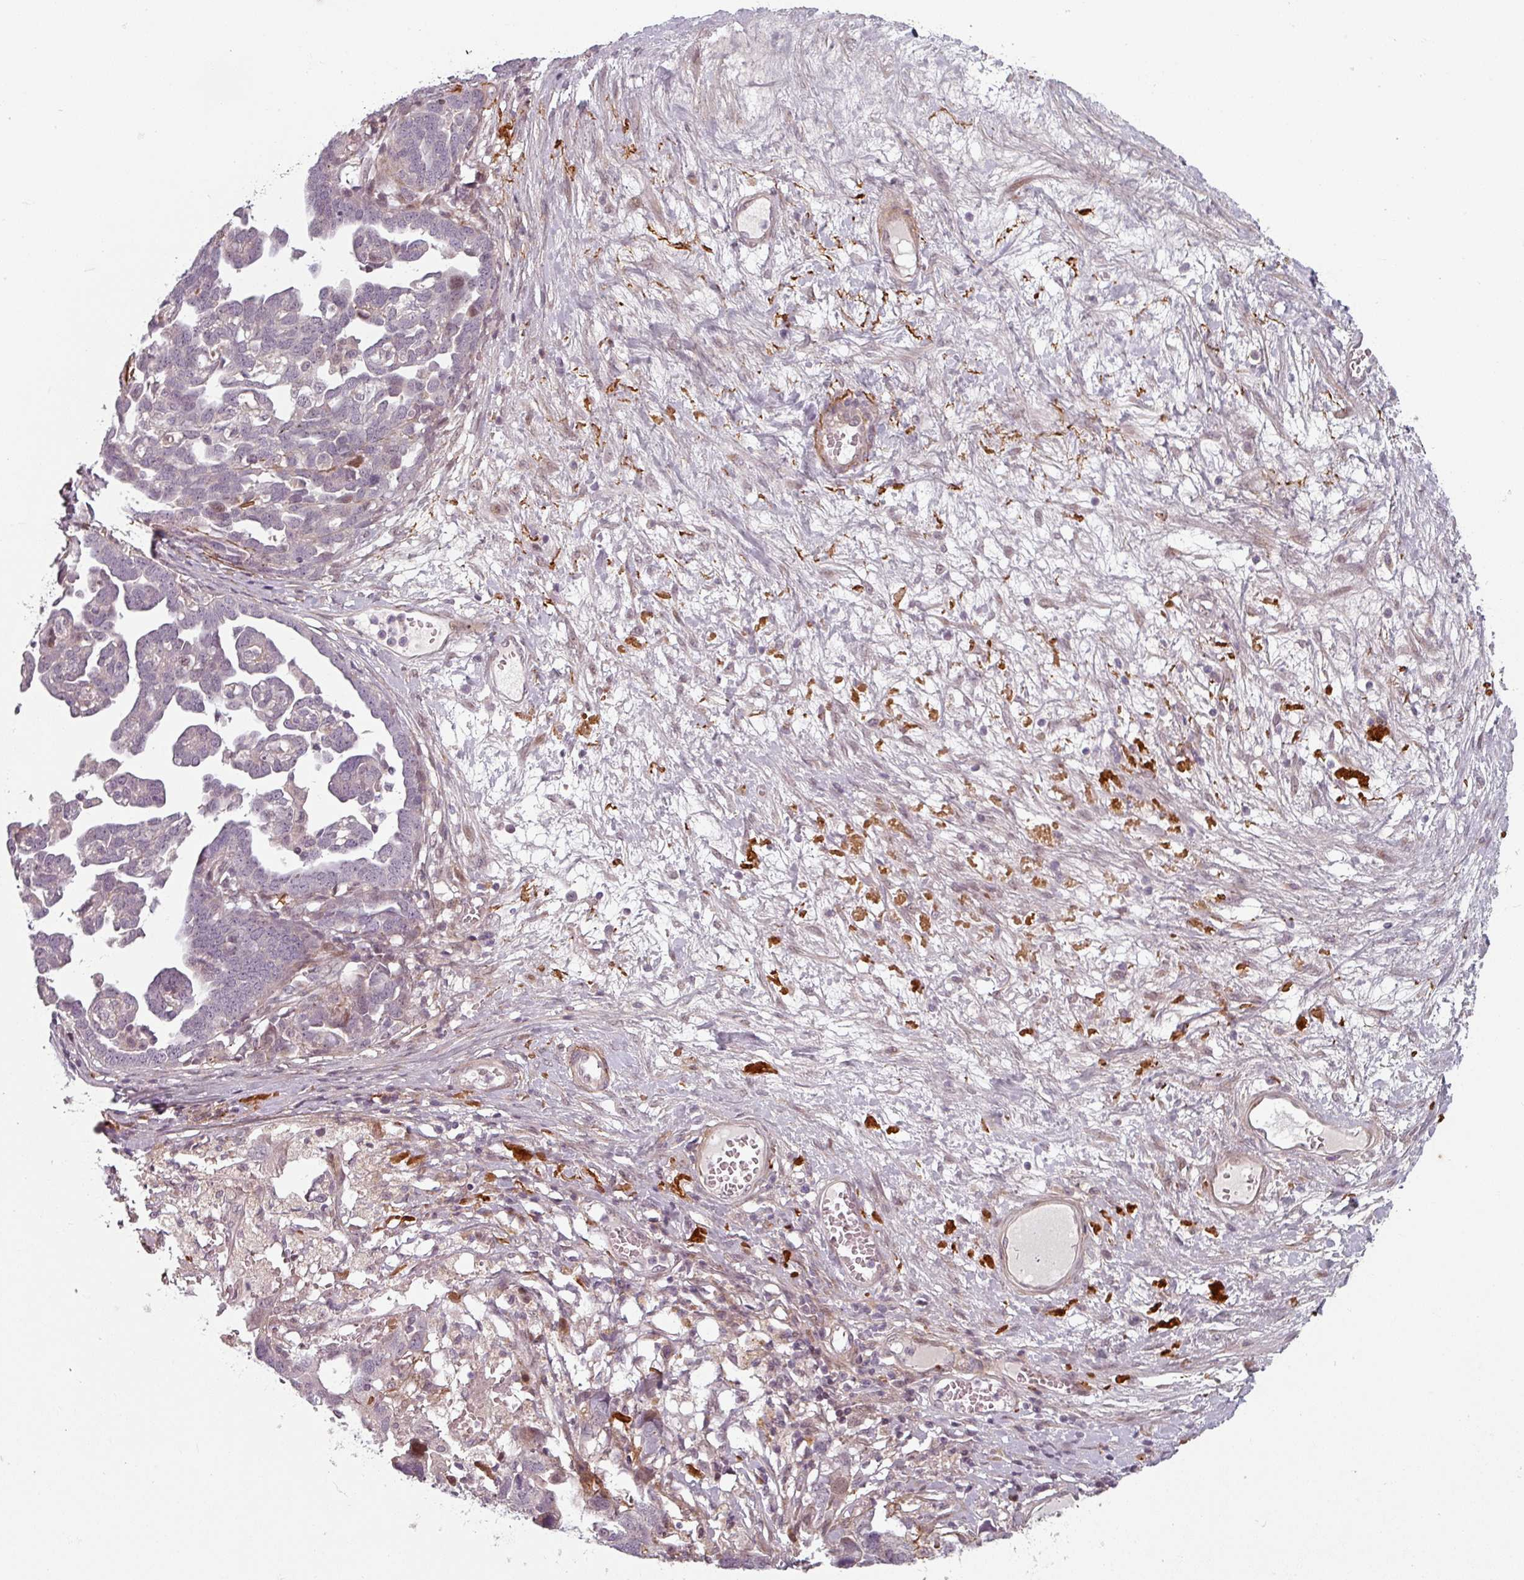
{"staining": {"intensity": "negative", "quantity": "none", "location": "none"}, "tissue": "ovarian cancer", "cell_type": "Tumor cells", "image_type": "cancer", "snomed": [{"axis": "morphology", "description": "Cystadenocarcinoma, serous, NOS"}, {"axis": "topography", "description": "Ovary"}], "caption": "DAB (3,3'-diaminobenzidine) immunohistochemical staining of ovarian cancer (serous cystadenocarcinoma) reveals no significant expression in tumor cells.", "gene": "CYB5RL", "patient": {"sex": "female", "age": 54}}